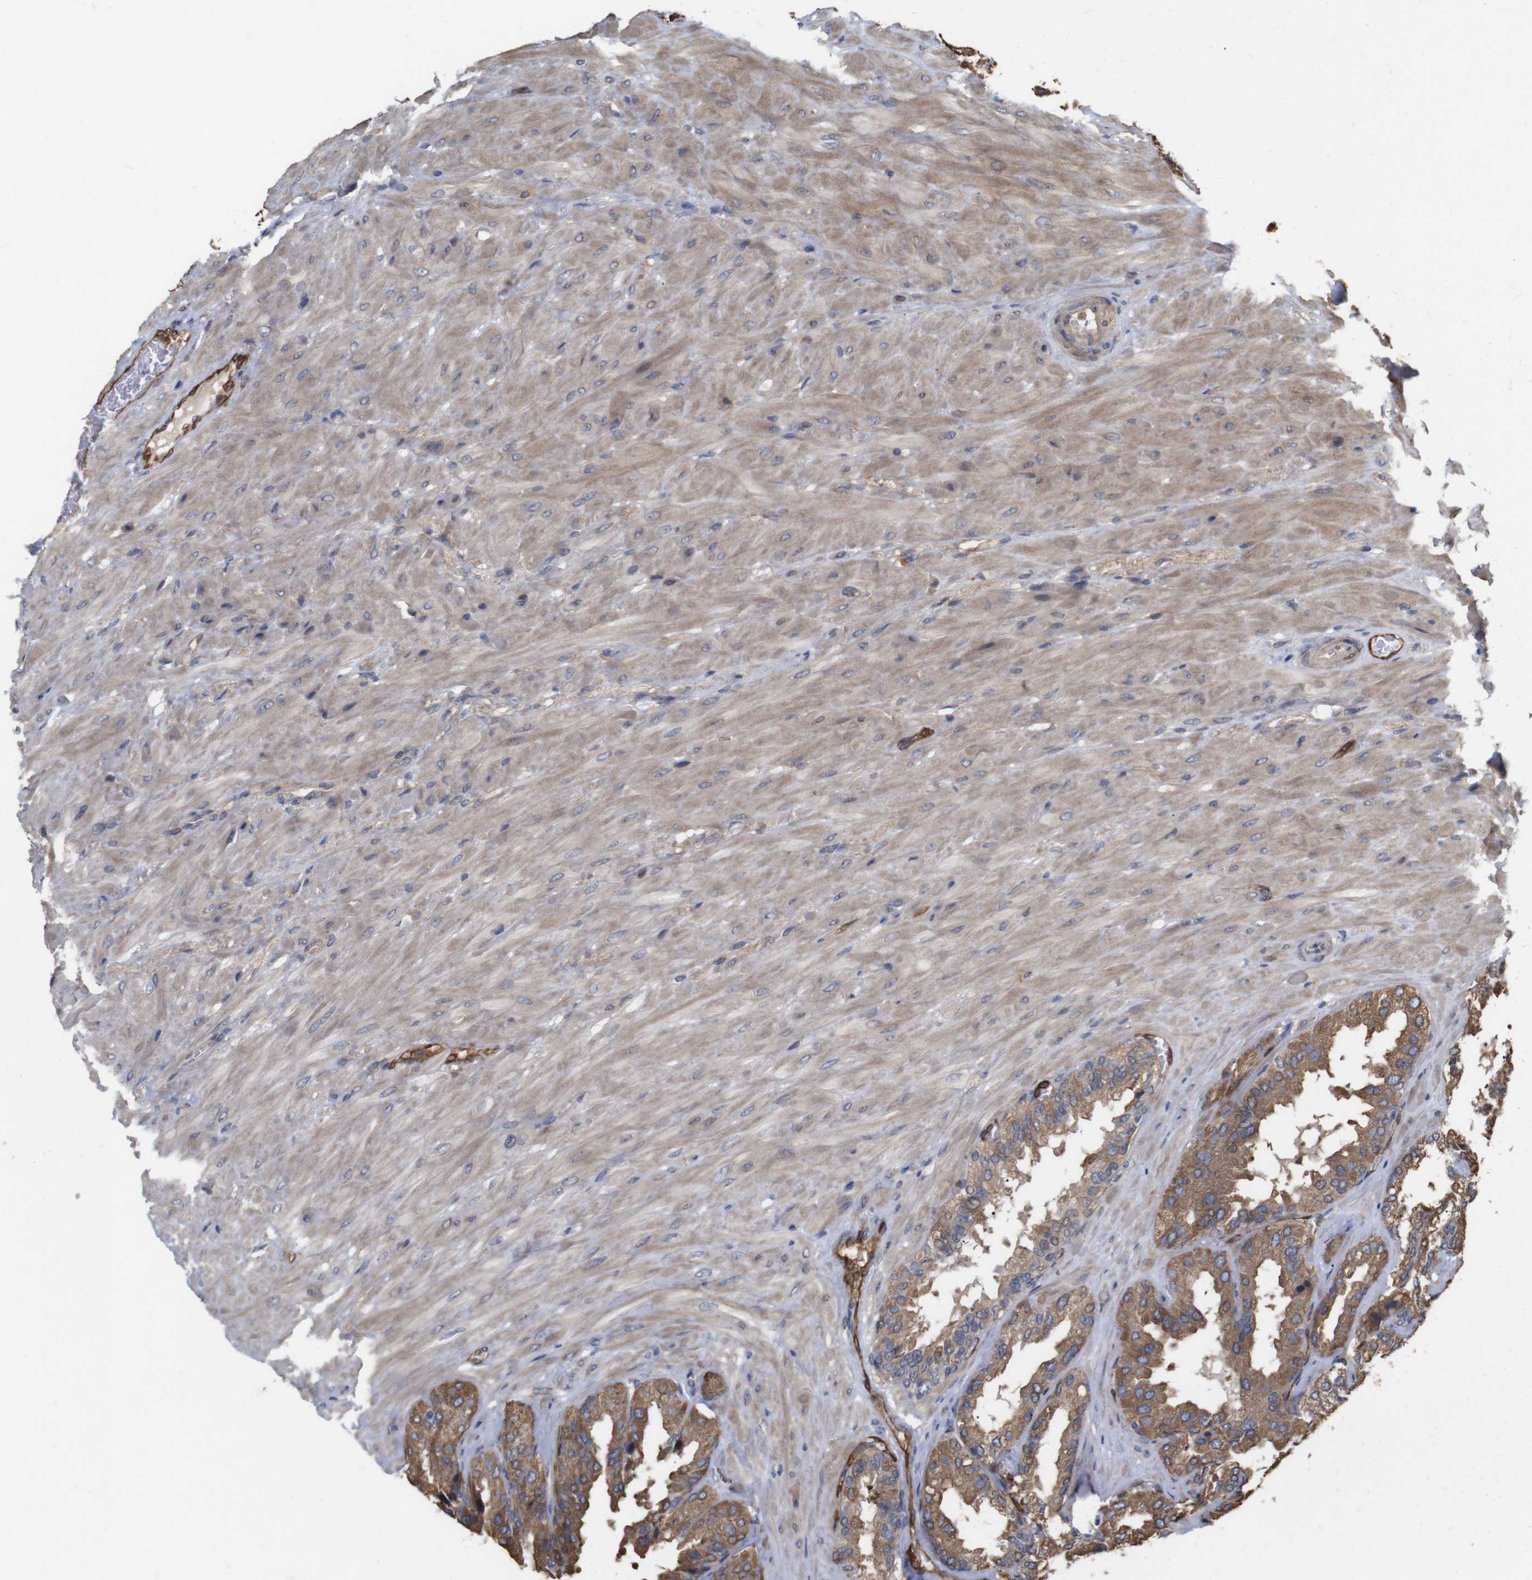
{"staining": {"intensity": "moderate", "quantity": ">75%", "location": "cytoplasmic/membranous"}, "tissue": "seminal vesicle", "cell_type": "Glandular cells", "image_type": "normal", "snomed": [{"axis": "morphology", "description": "Normal tissue, NOS"}, {"axis": "topography", "description": "Prostate"}, {"axis": "topography", "description": "Seminal veicle"}], "caption": "IHC (DAB (3,3'-diaminobenzidine)) staining of unremarkable human seminal vesicle demonstrates moderate cytoplasmic/membranous protein expression in about >75% of glandular cells. The staining was performed using DAB (3,3'-diaminobenzidine), with brown indicating positive protein expression. Nuclei are stained blue with hematoxylin.", "gene": "TIAM1", "patient": {"sex": "male", "age": 51}}